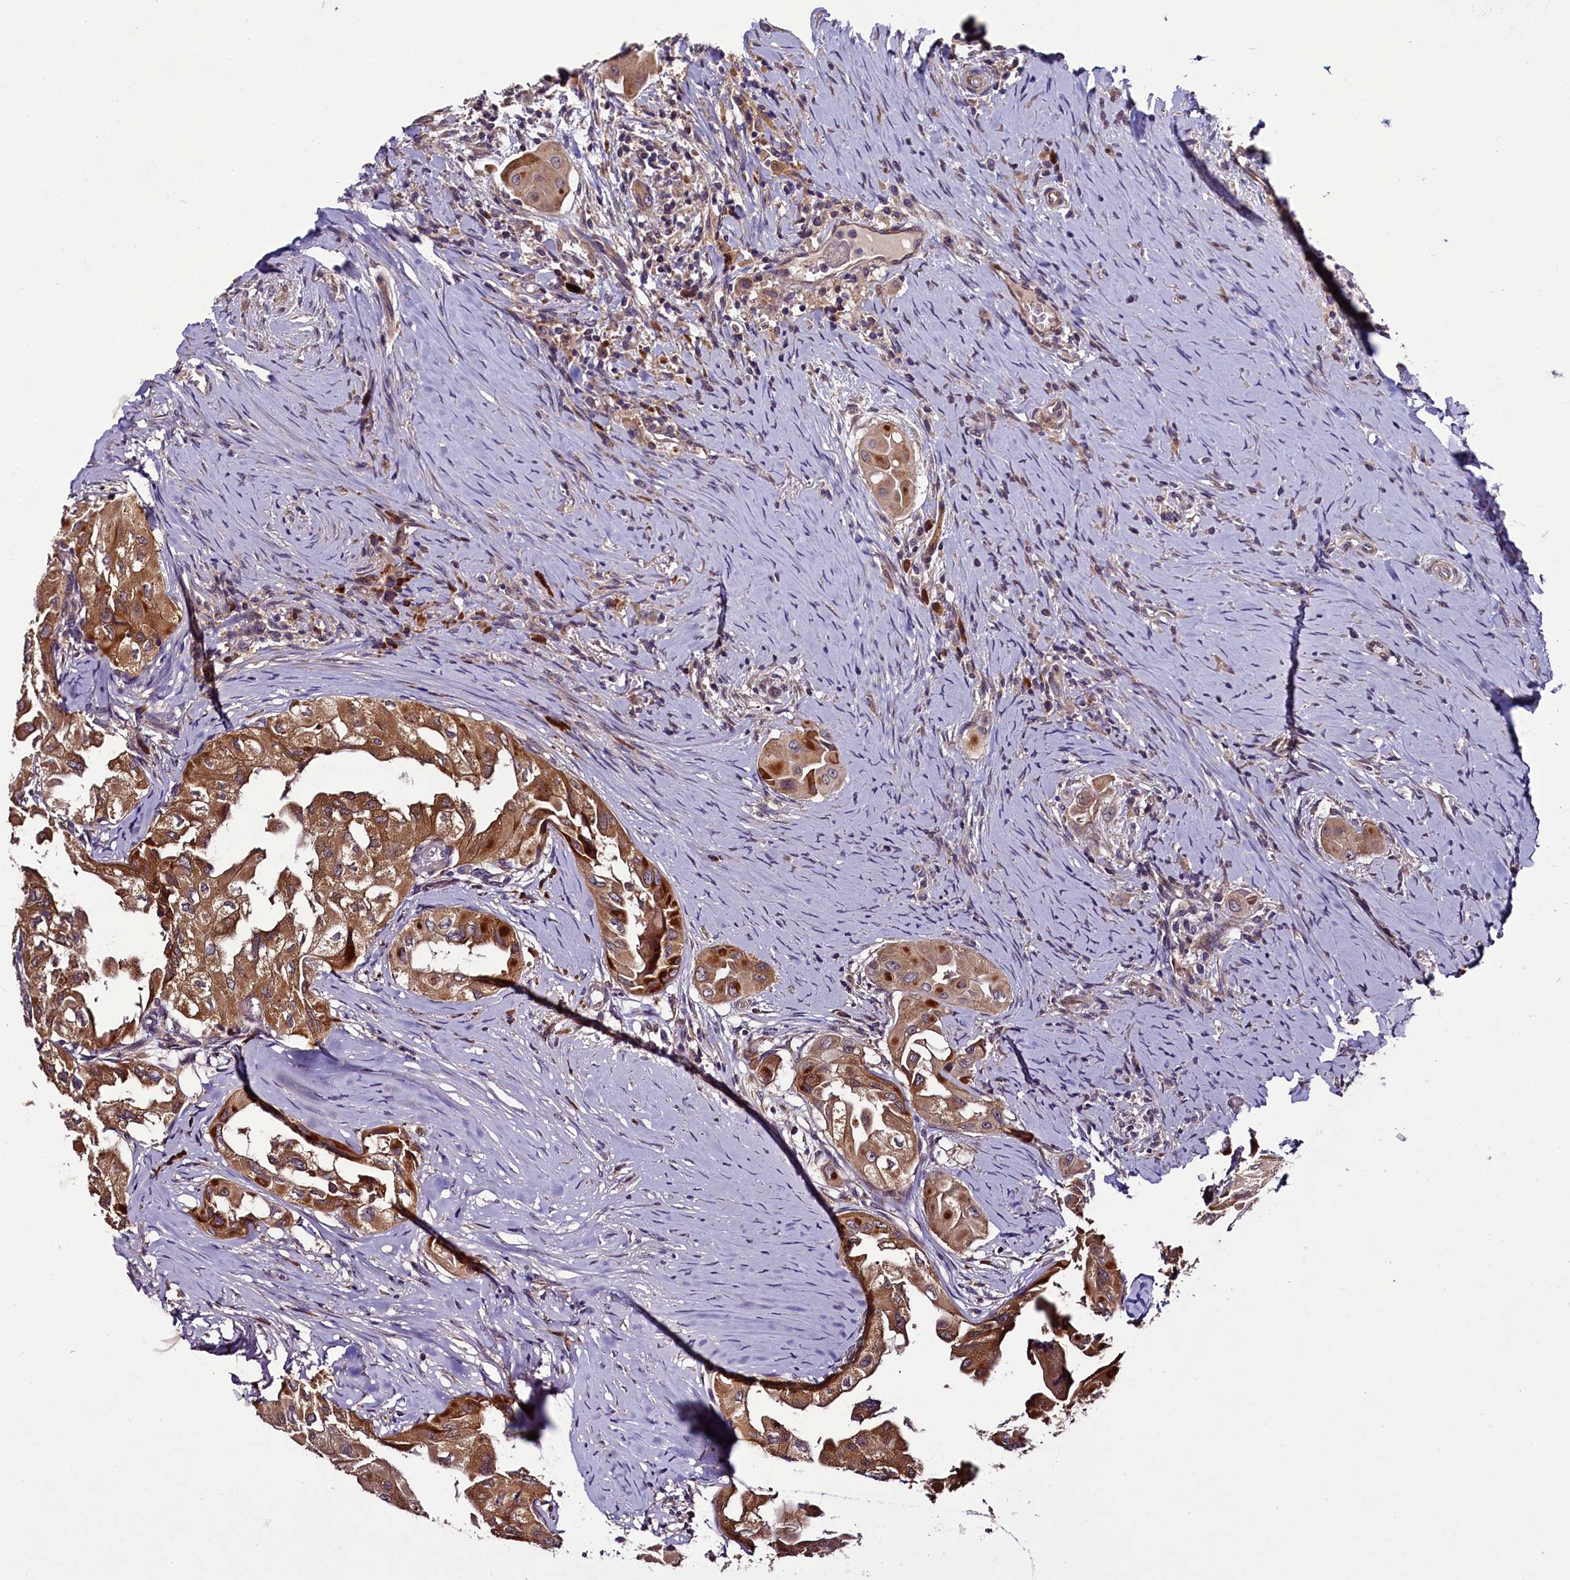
{"staining": {"intensity": "moderate", "quantity": ">75%", "location": "cytoplasmic/membranous"}, "tissue": "thyroid cancer", "cell_type": "Tumor cells", "image_type": "cancer", "snomed": [{"axis": "morphology", "description": "Papillary adenocarcinoma, NOS"}, {"axis": "topography", "description": "Thyroid gland"}], "caption": "Protein expression analysis of human thyroid cancer (papillary adenocarcinoma) reveals moderate cytoplasmic/membranous expression in about >75% of tumor cells. Nuclei are stained in blue.", "gene": "RPUSD2", "patient": {"sex": "female", "age": 59}}